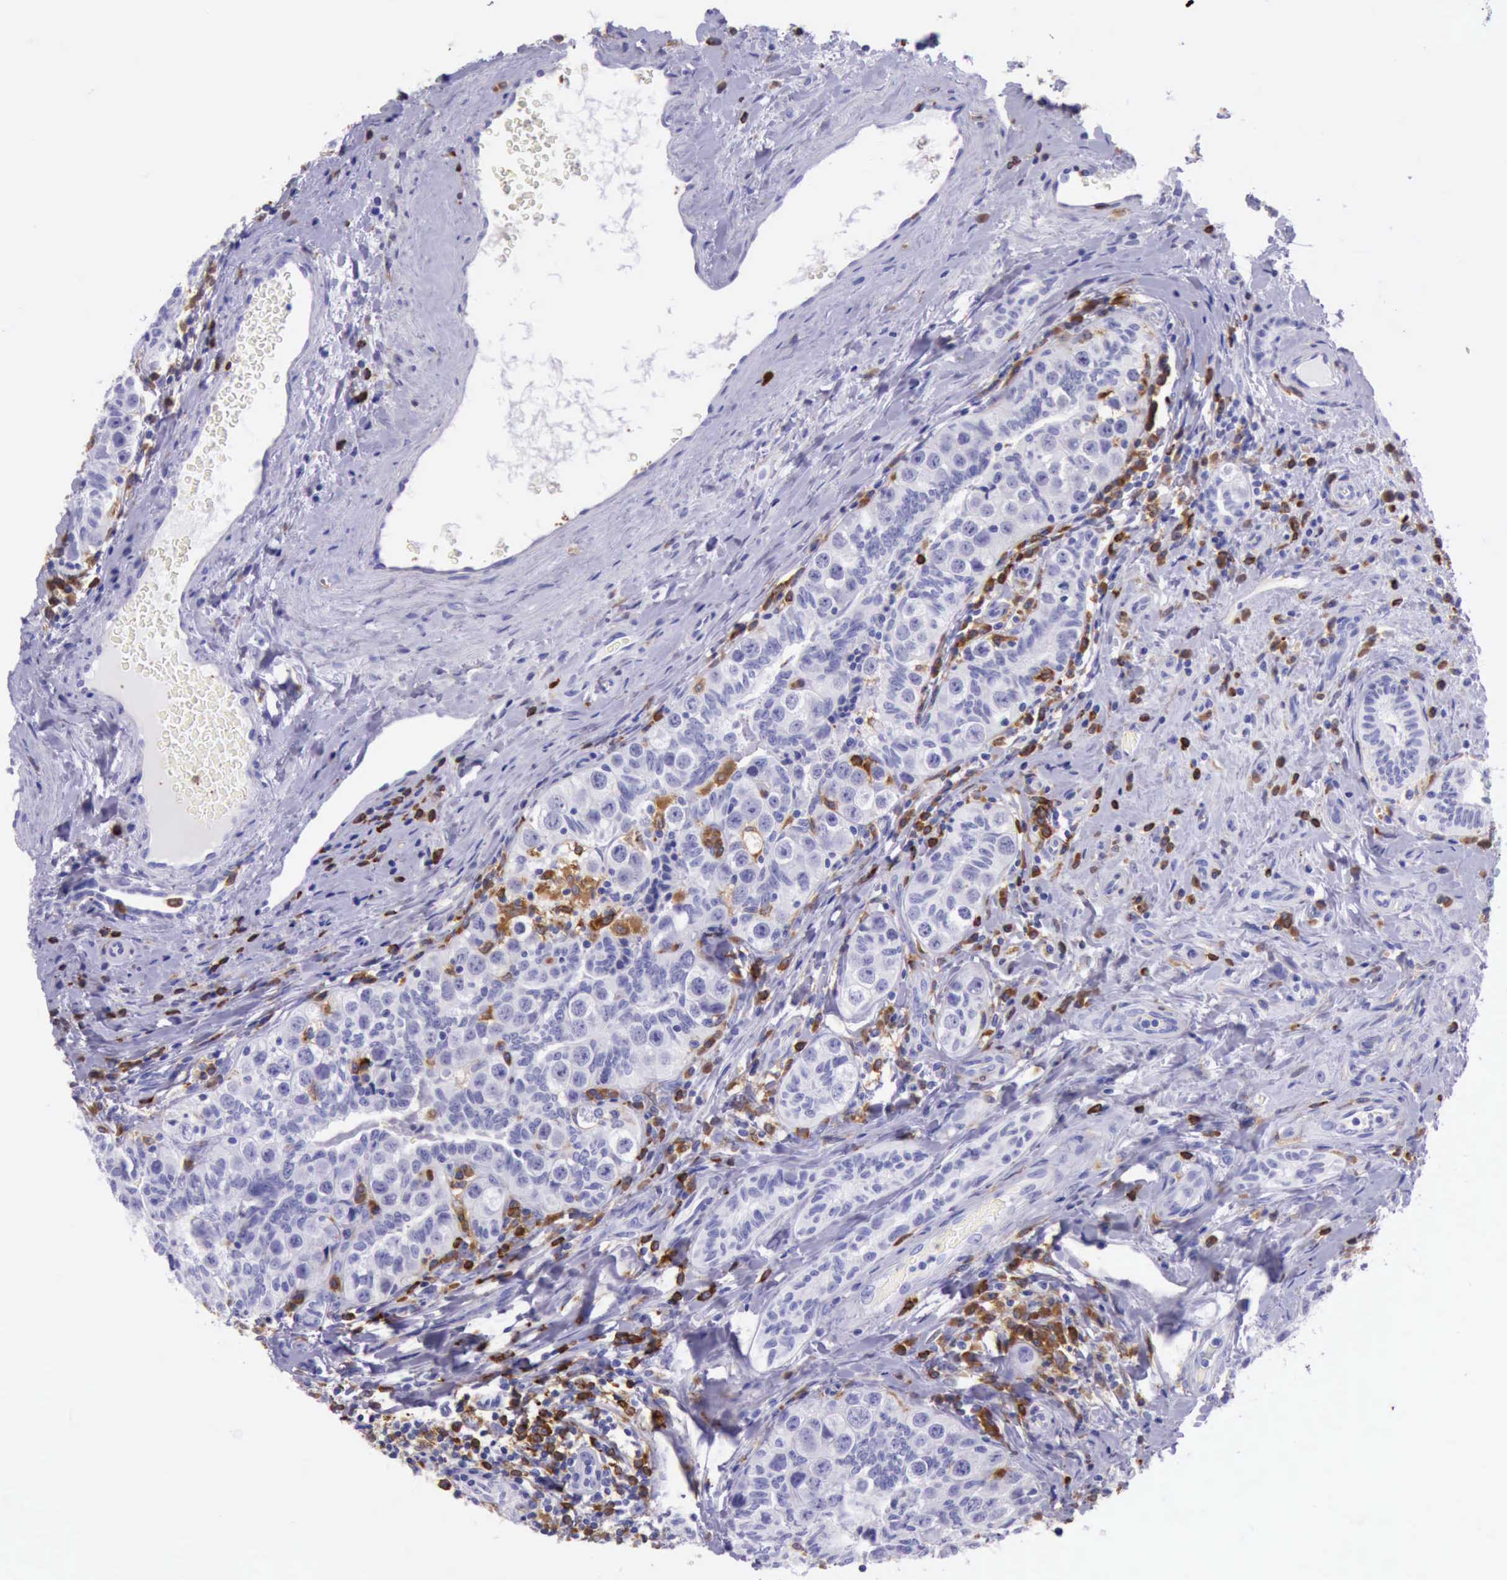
{"staining": {"intensity": "negative", "quantity": "none", "location": "none"}, "tissue": "testis cancer", "cell_type": "Tumor cells", "image_type": "cancer", "snomed": [{"axis": "morphology", "description": "Seminoma, NOS"}, {"axis": "topography", "description": "Testis"}], "caption": "DAB immunohistochemical staining of seminoma (testis) shows no significant positivity in tumor cells.", "gene": "BTK", "patient": {"sex": "male", "age": 32}}